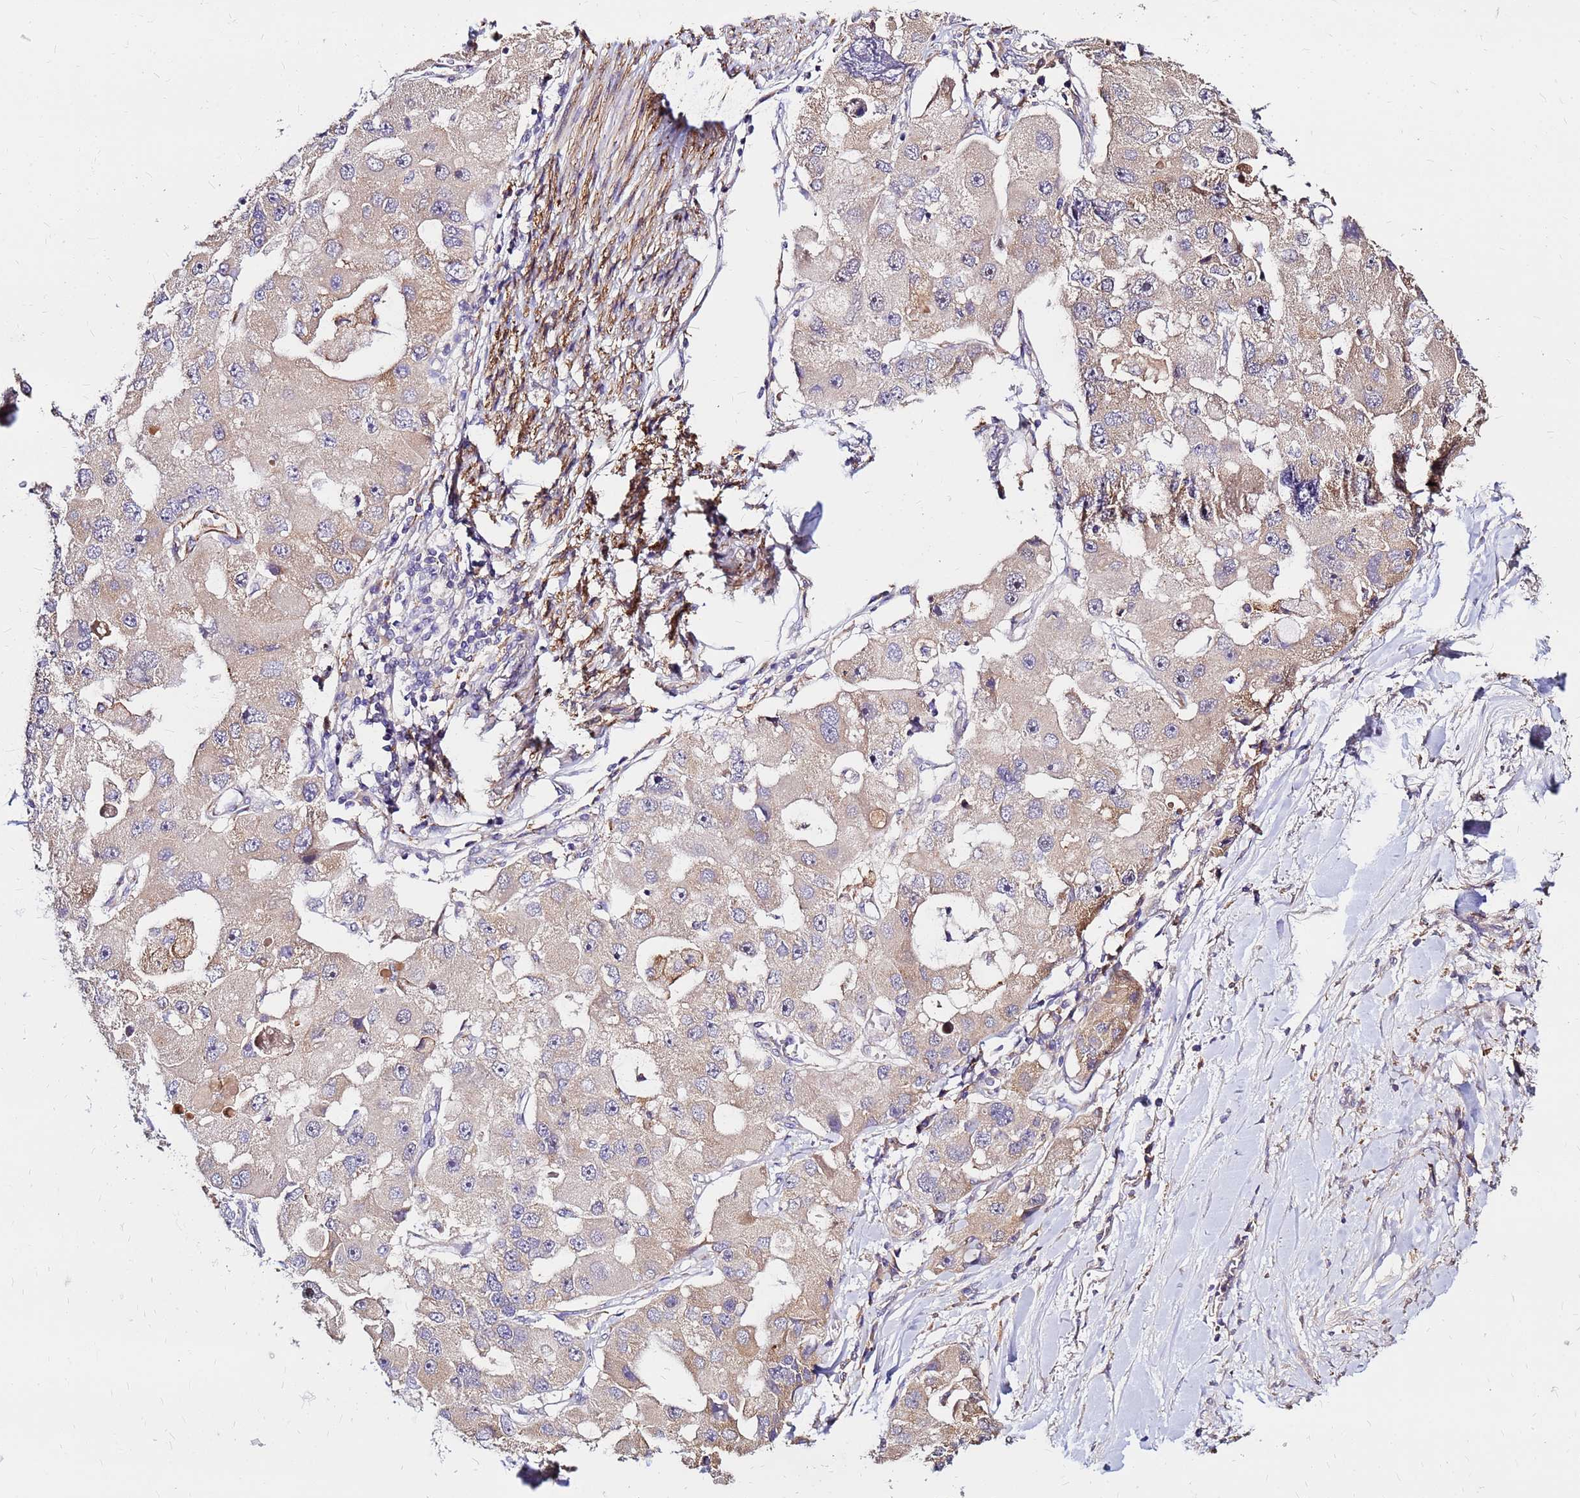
{"staining": {"intensity": "weak", "quantity": "25%-75%", "location": "cytoplasmic/membranous"}, "tissue": "lung cancer", "cell_type": "Tumor cells", "image_type": "cancer", "snomed": [{"axis": "morphology", "description": "Adenocarcinoma, NOS"}, {"axis": "topography", "description": "Lung"}], "caption": "This histopathology image shows immunohistochemistry staining of lung cancer, with low weak cytoplasmic/membranous positivity in about 25%-75% of tumor cells.", "gene": "ARHGEF5", "patient": {"sex": "female", "age": 54}}